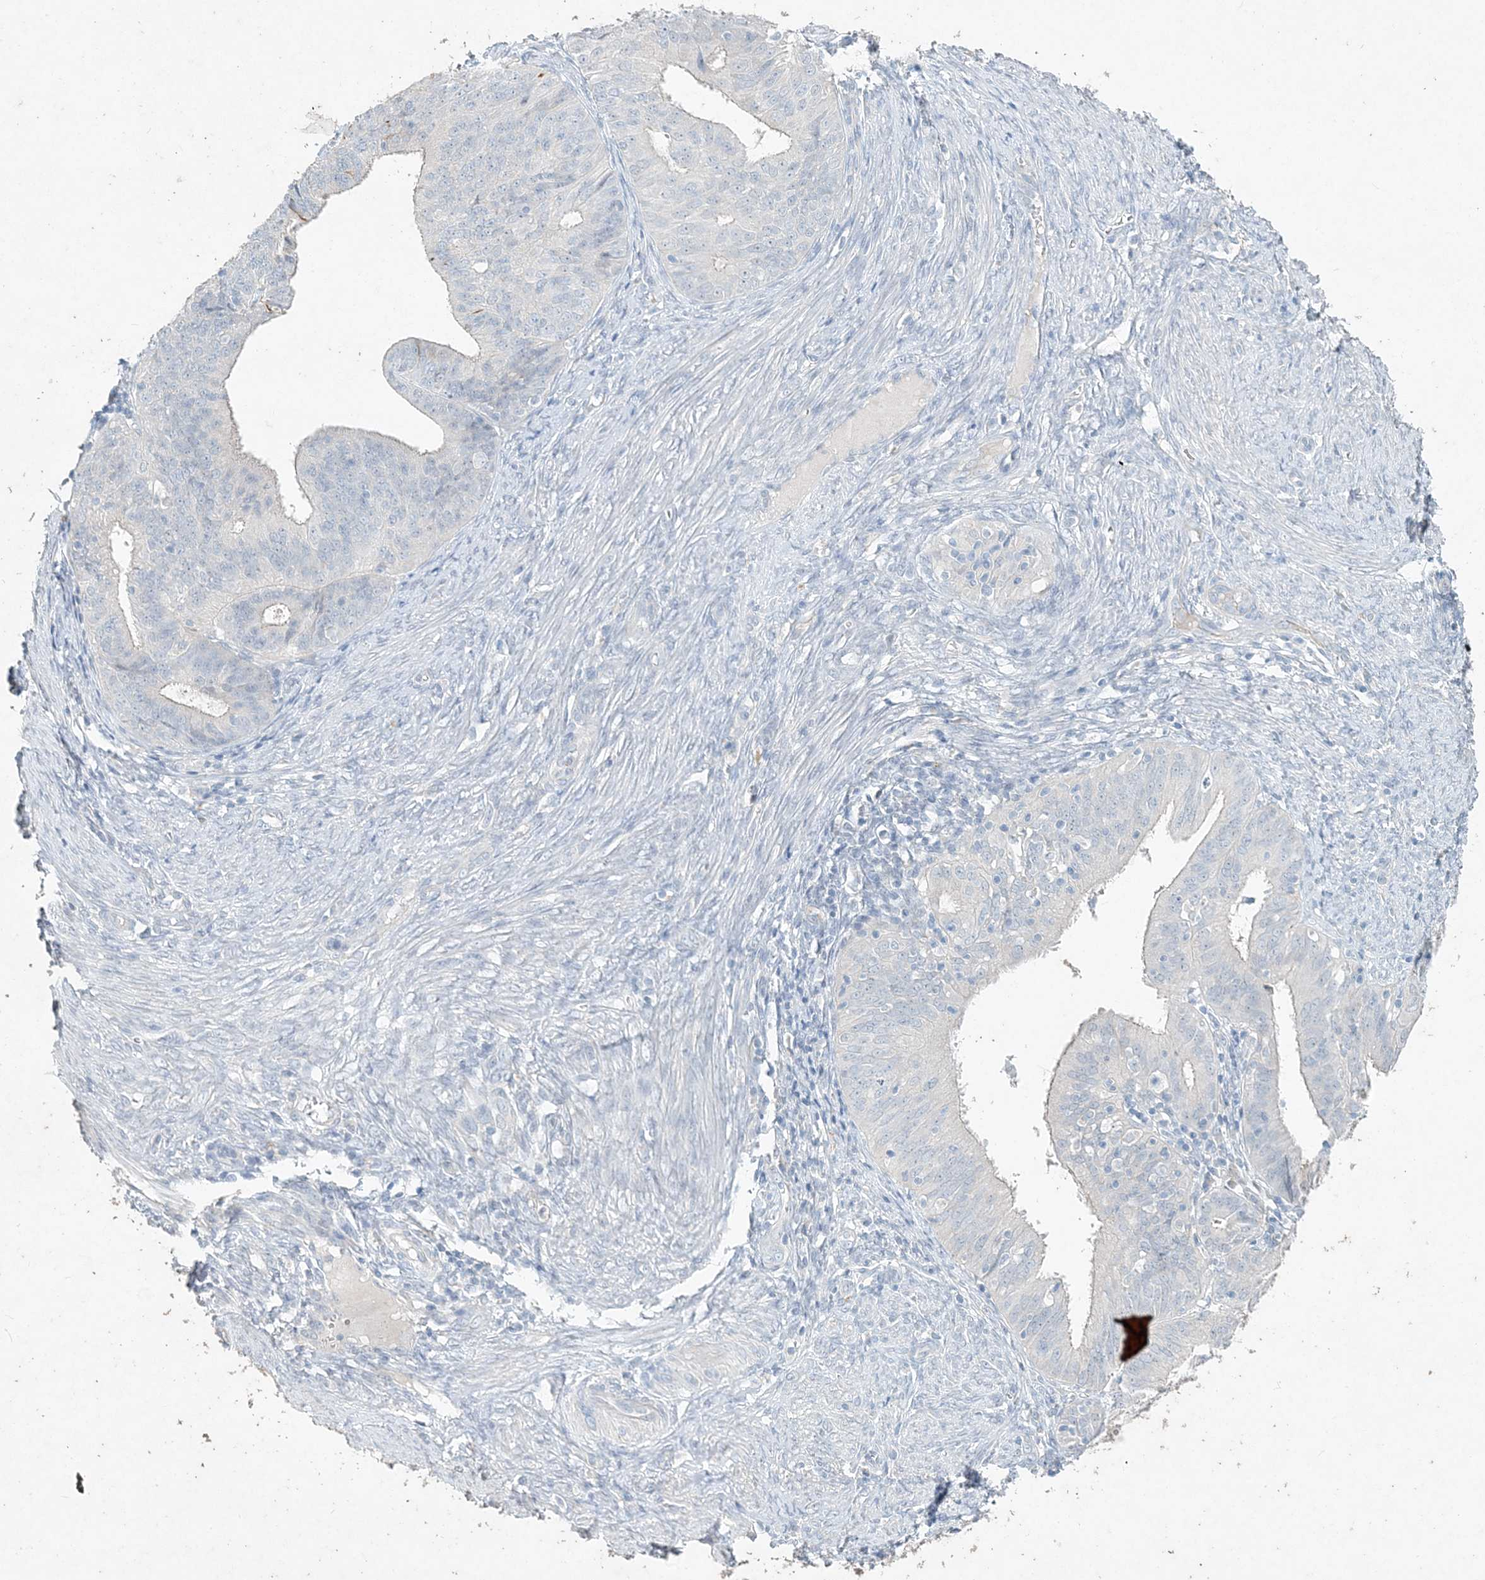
{"staining": {"intensity": "negative", "quantity": "none", "location": "none"}, "tissue": "endometrial cancer", "cell_type": "Tumor cells", "image_type": "cancer", "snomed": [{"axis": "morphology", "description": "Adenocarcinoma, NOS"}, {"axis": "topography", "description": "Endometrium"}], "caption": "A high-resolution micrograph shows immunohistochemistry staining of endometrial cancer (adenocarcinoma), which reveals no significant positivity in tumor cells.", "gene": "DNAH5", "patient": {"sex": "female", "age": 51}}